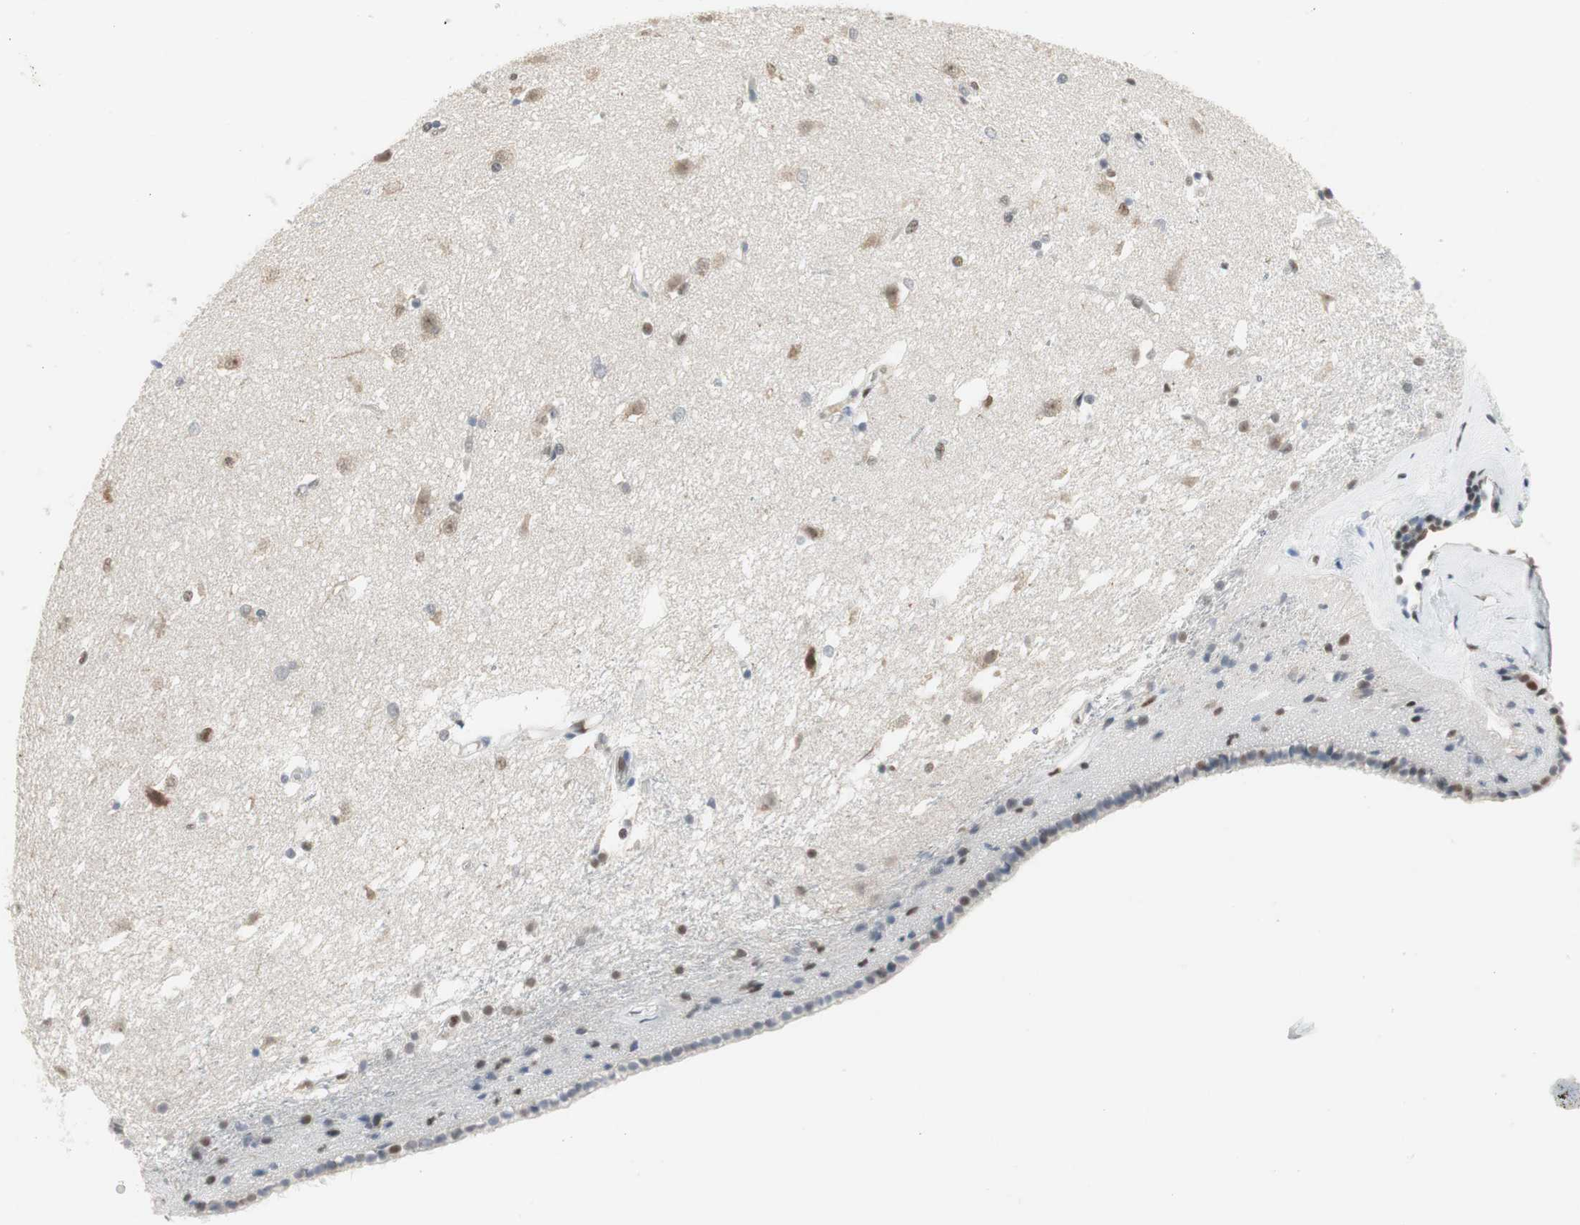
{"staining": {"intensity": "negative", "quantity": "none", "location": "none"}, "tissue": "caudate", "cell_type": "Glial cells", "image_type": "normal", "snomed": [{"axis": "morphology", "description": "Normal tissue, NOS"}, {"axis": "topography", "description": "Lateral ventricle wall"}], "caption": "This is an immunohistochemistry (IHC) photomicrograph of benign caudate. There is no staining in glial cells.", "gene": "RTF1", "patient": {"sex": "female", "age": 19}}